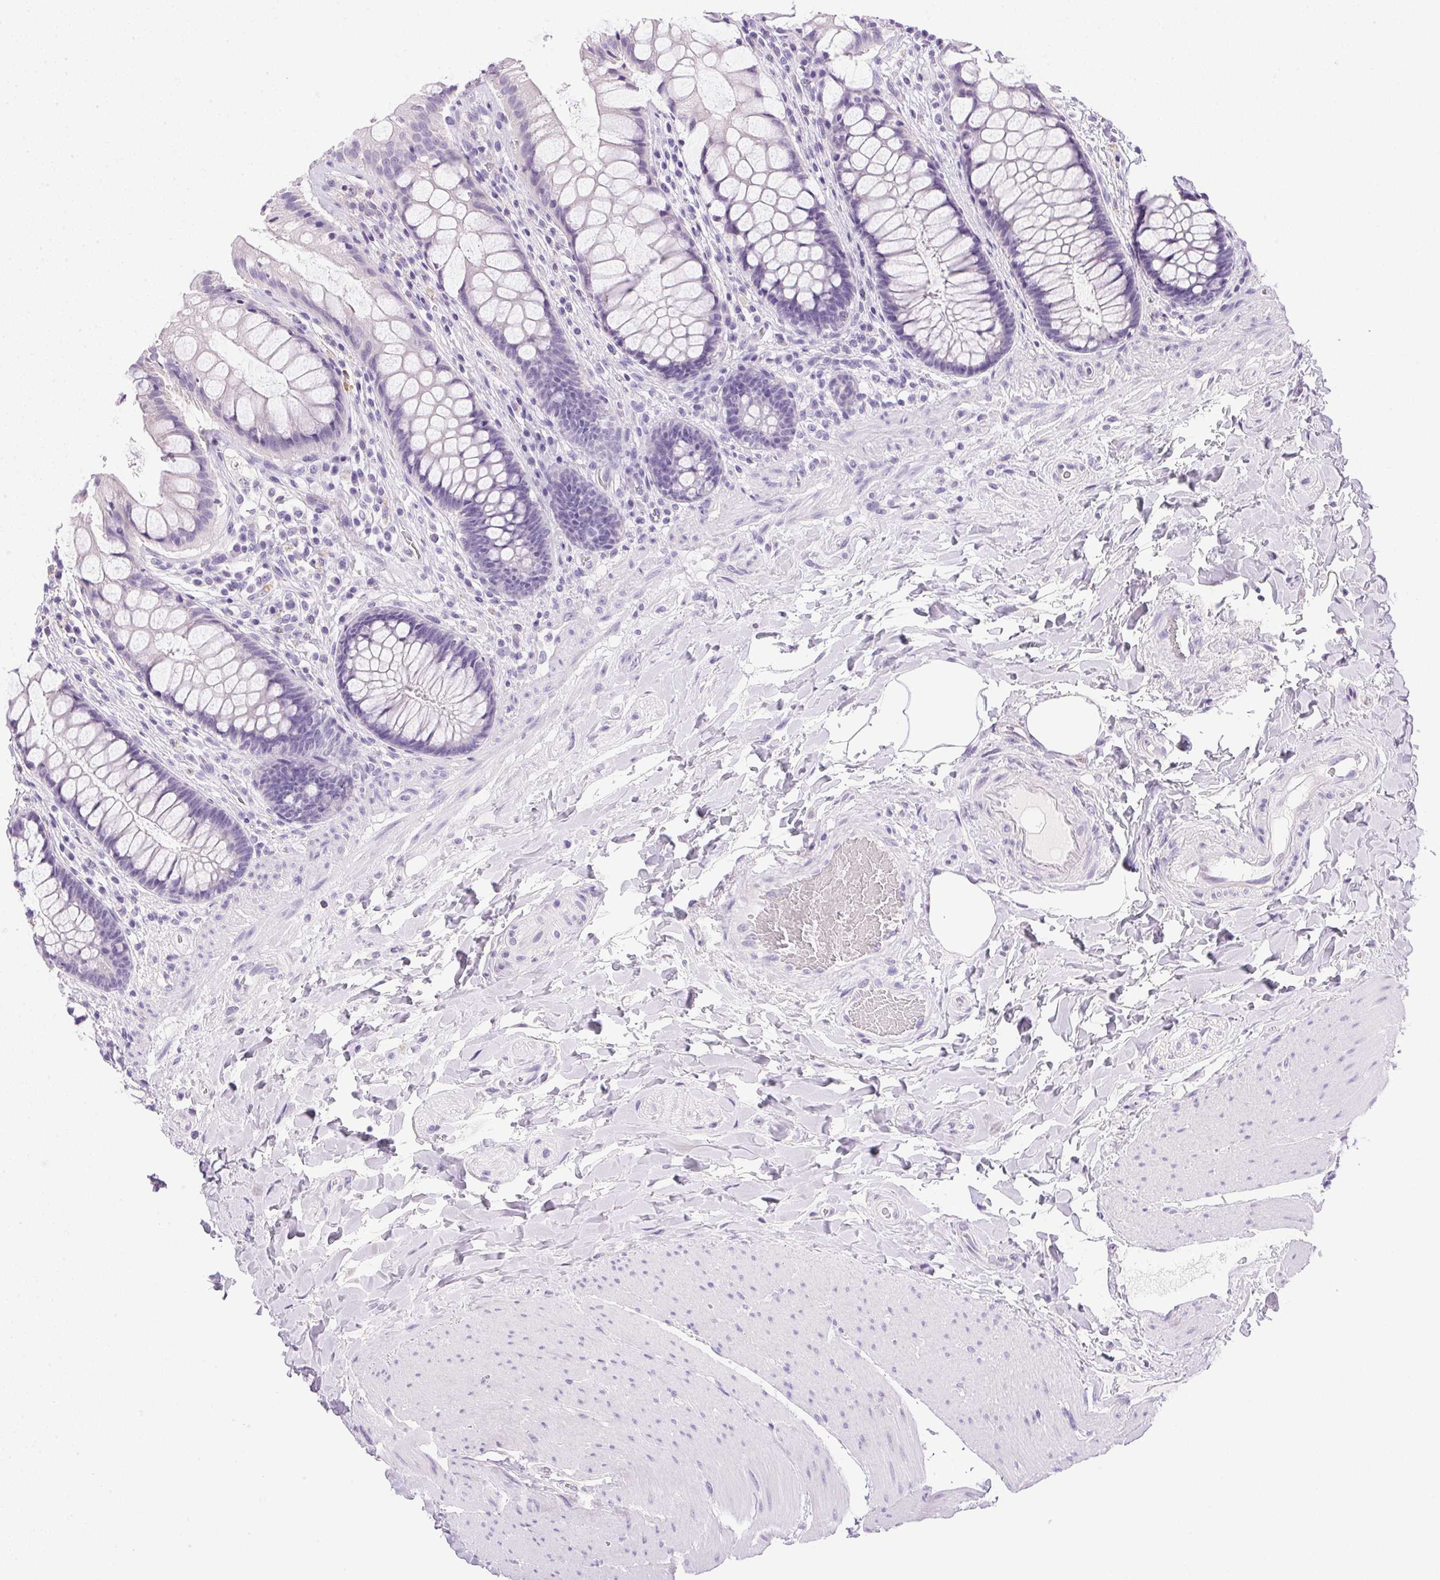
{"staining": {"intensity": "negative", "quantity": "none", "location": "none"}, "tissue": "rectum", "cell_type": "Glandular cells", "image_type": "normal", "snomed": [{"axis": "morphology", "description": "Normal tissue, NOS"}, {"axis": "topography", "description": "Rectum"}], "caption": "Glandular cells show no significant expression in benign rectum. (Immunohistochemistry, brightfield microscopy, high magnification).", "gene": "ATP6V0A4", "patient": {"sex": "female", "age": 58}}